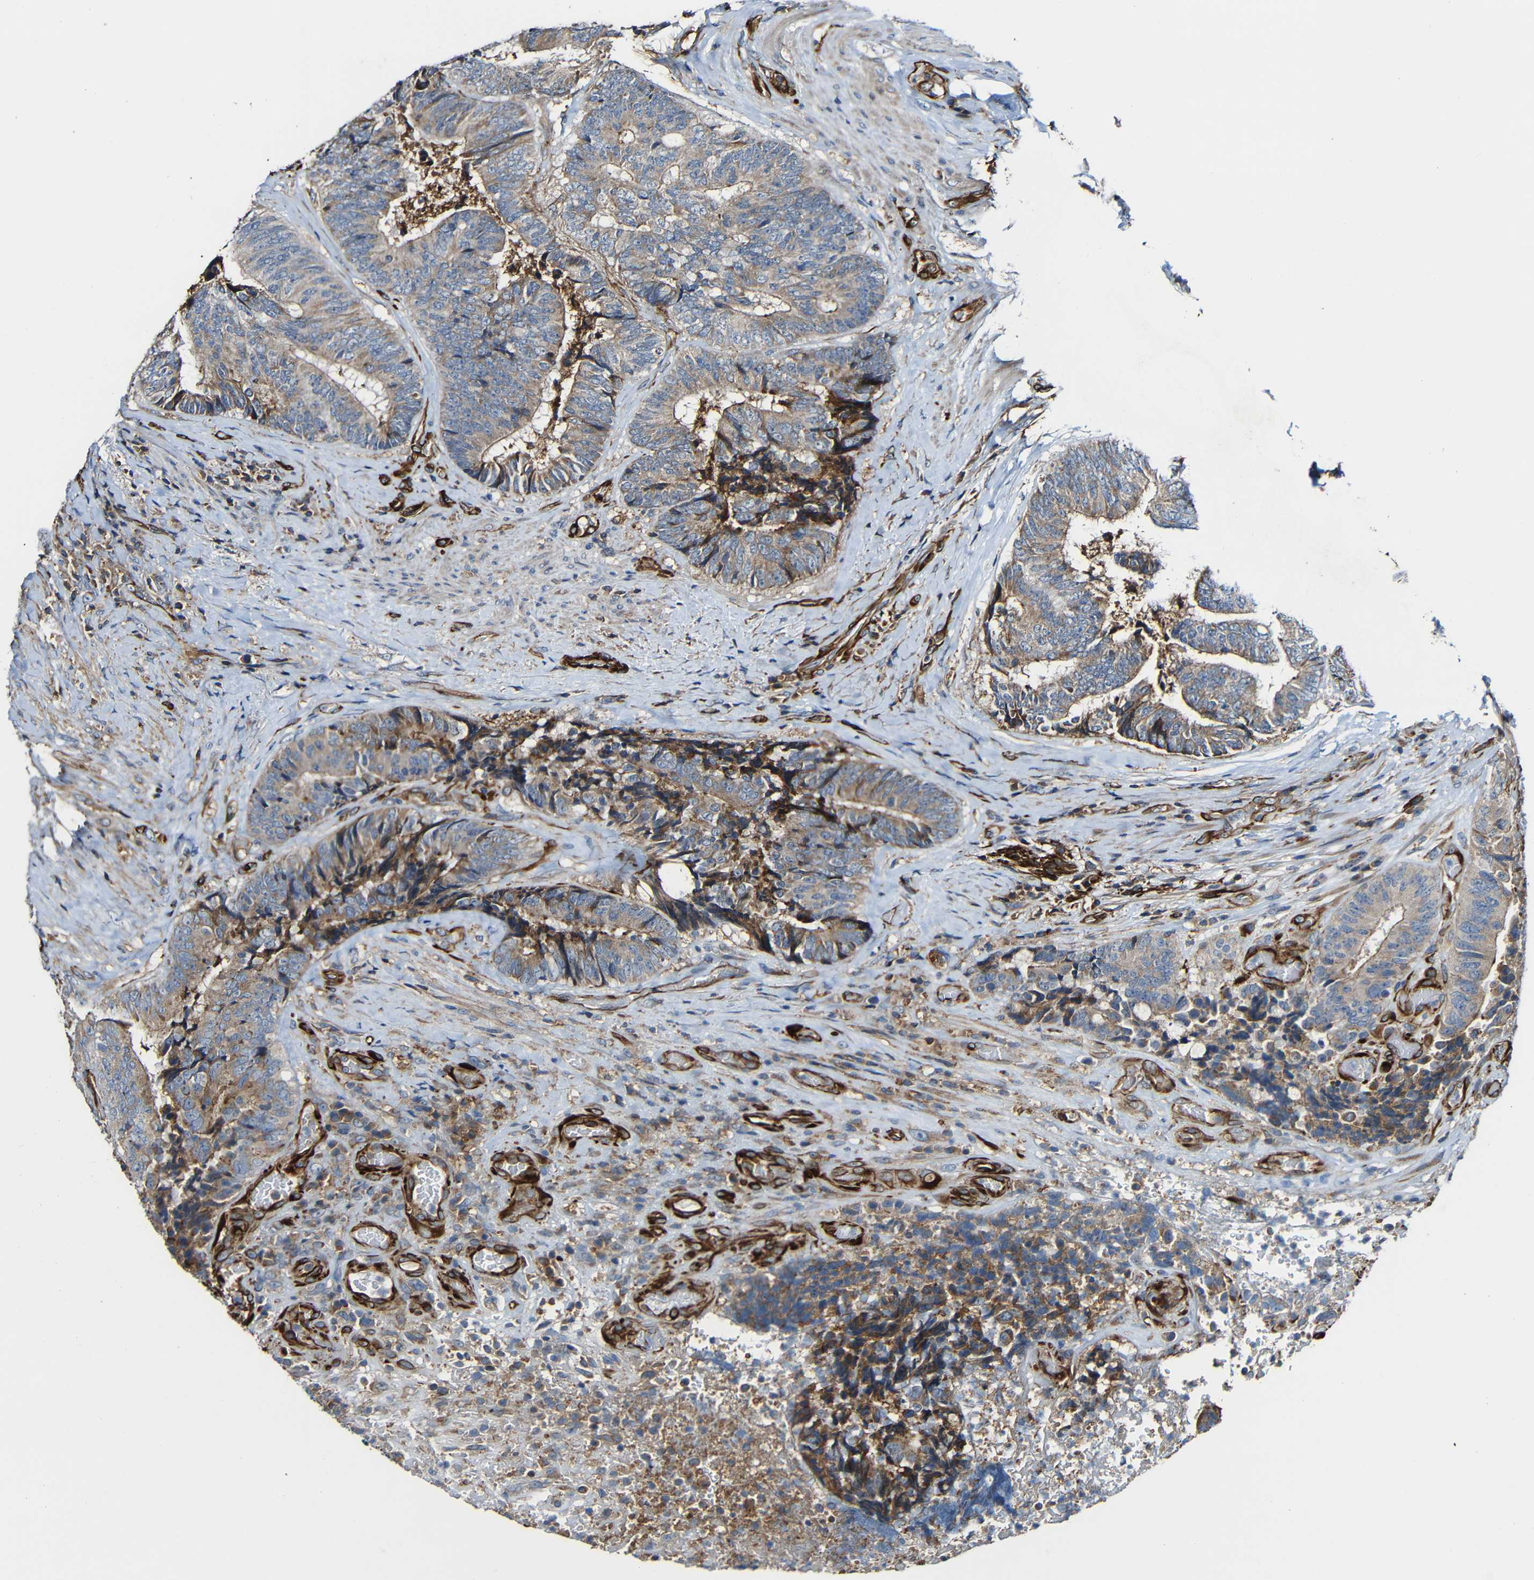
{"staining": {"intensity": "moderate", "quantity": ">75%", "location": "cytoplasmic/membranous"}, "tissue": "colorectal cancer", "cell_type": "Tumor cells", "image_type": "cancer", "snomed": [{"axis": "morphology", "description": "Adenocarcinoma, NOS"}, {"axis": "topography", "description": "Rectum"}], "caption": "Protein staining of colorectal adenocarcinoma tissue exhibits moderate cytoplasmic/membranous positivity in about >75% of tumor cells.", "gene": "IGSF10", "patient": {"sex": "male", "age": 72}}